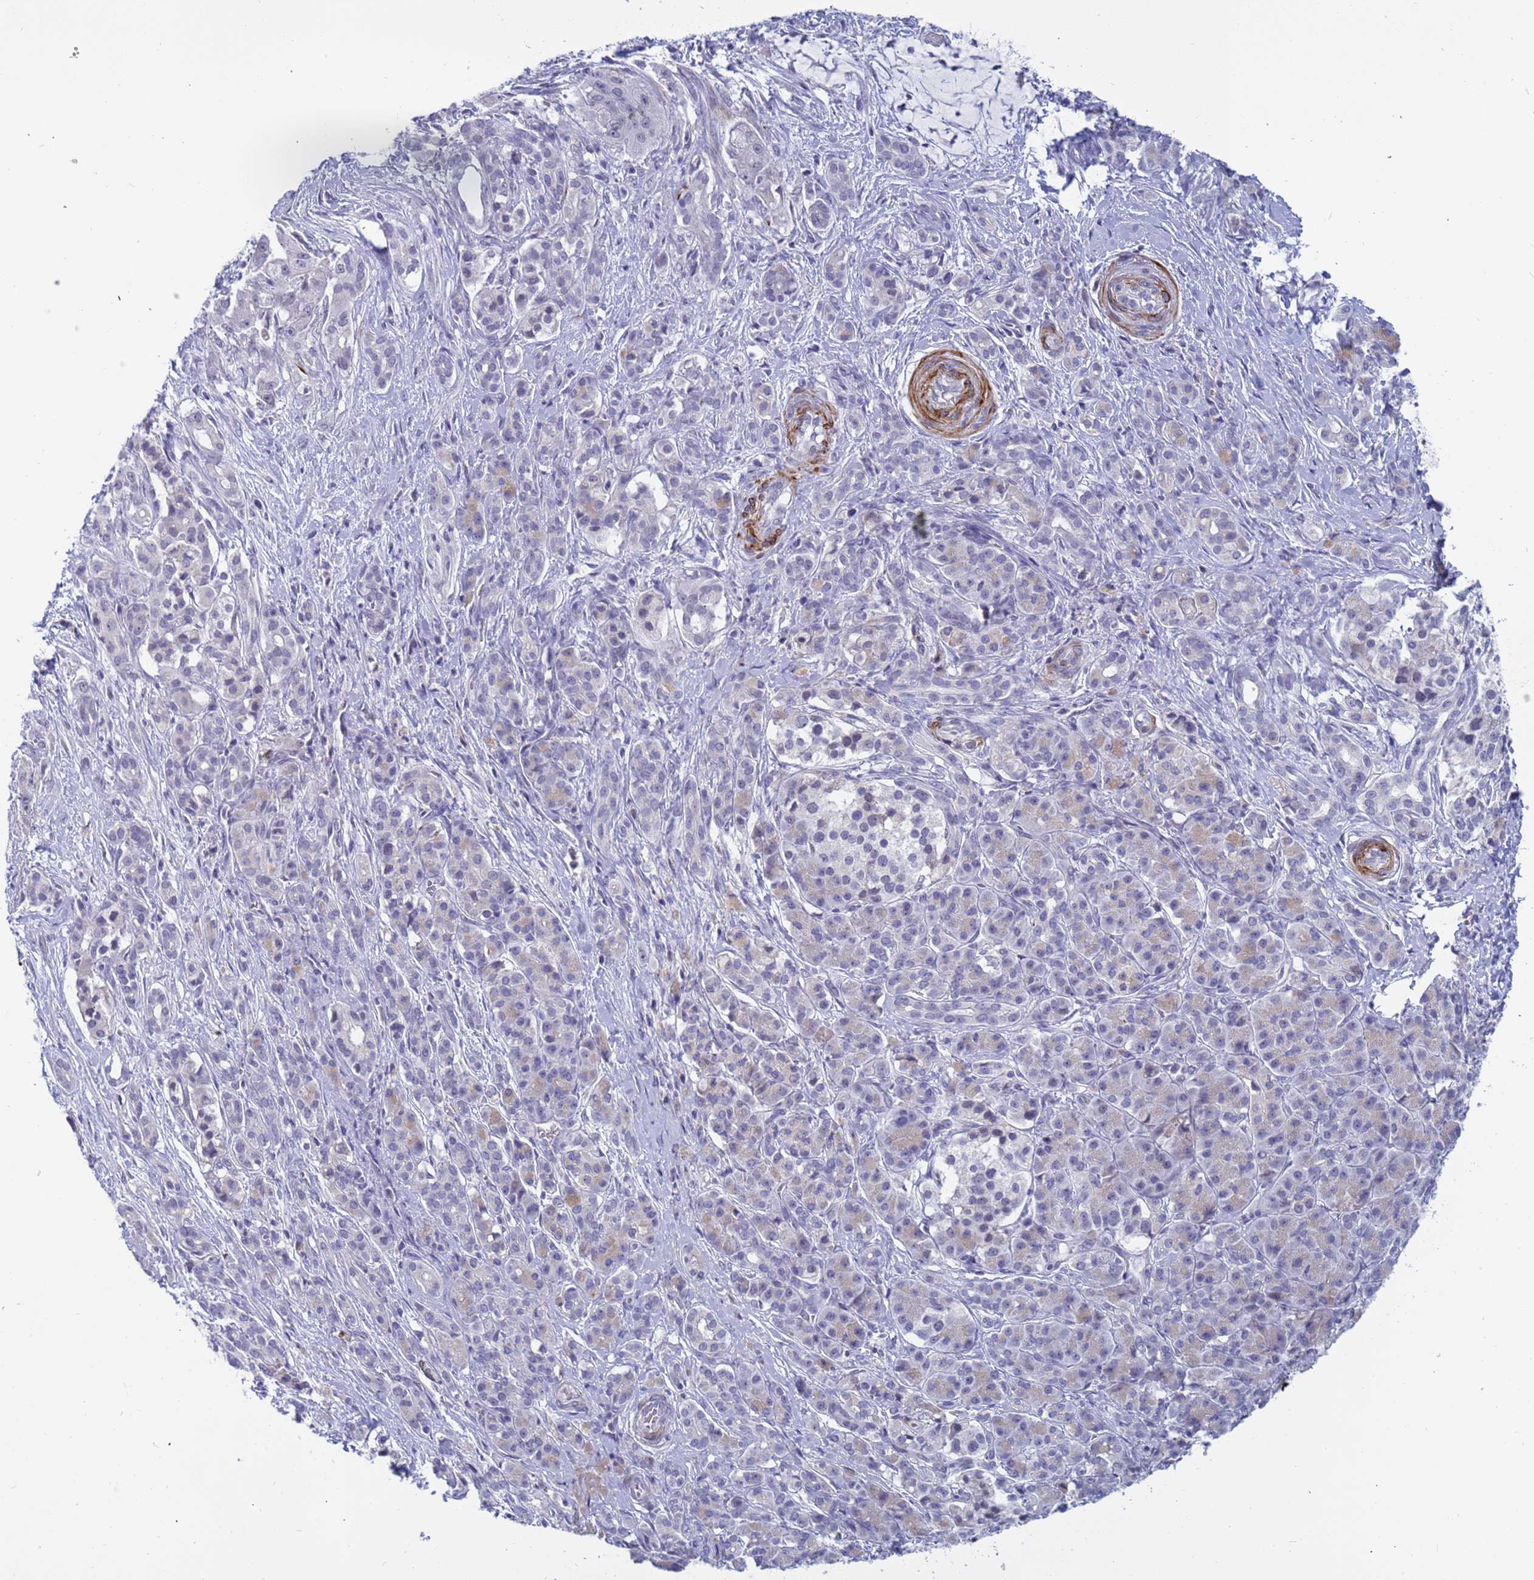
{"staining": {"intensity": "negative", "quantity": "none", "location": "none"}, "tissue": "pancreatic cancer", "cell_type": "Tumor cells", "image_type": "cancer", "snomed": [{"axis": "morphology", "description": "Adenocarcinoma, NOS"}, {"axis": "topography", "description": "Pancreas"}], "caption": "A high-resolution image shows immunohistochemistry (IHC) staining of pancreatic cancer, which exhibits no significant expression in tumor cells.", "gene": "CXorf65", "patient": {"sex": "male", "age": 57}}